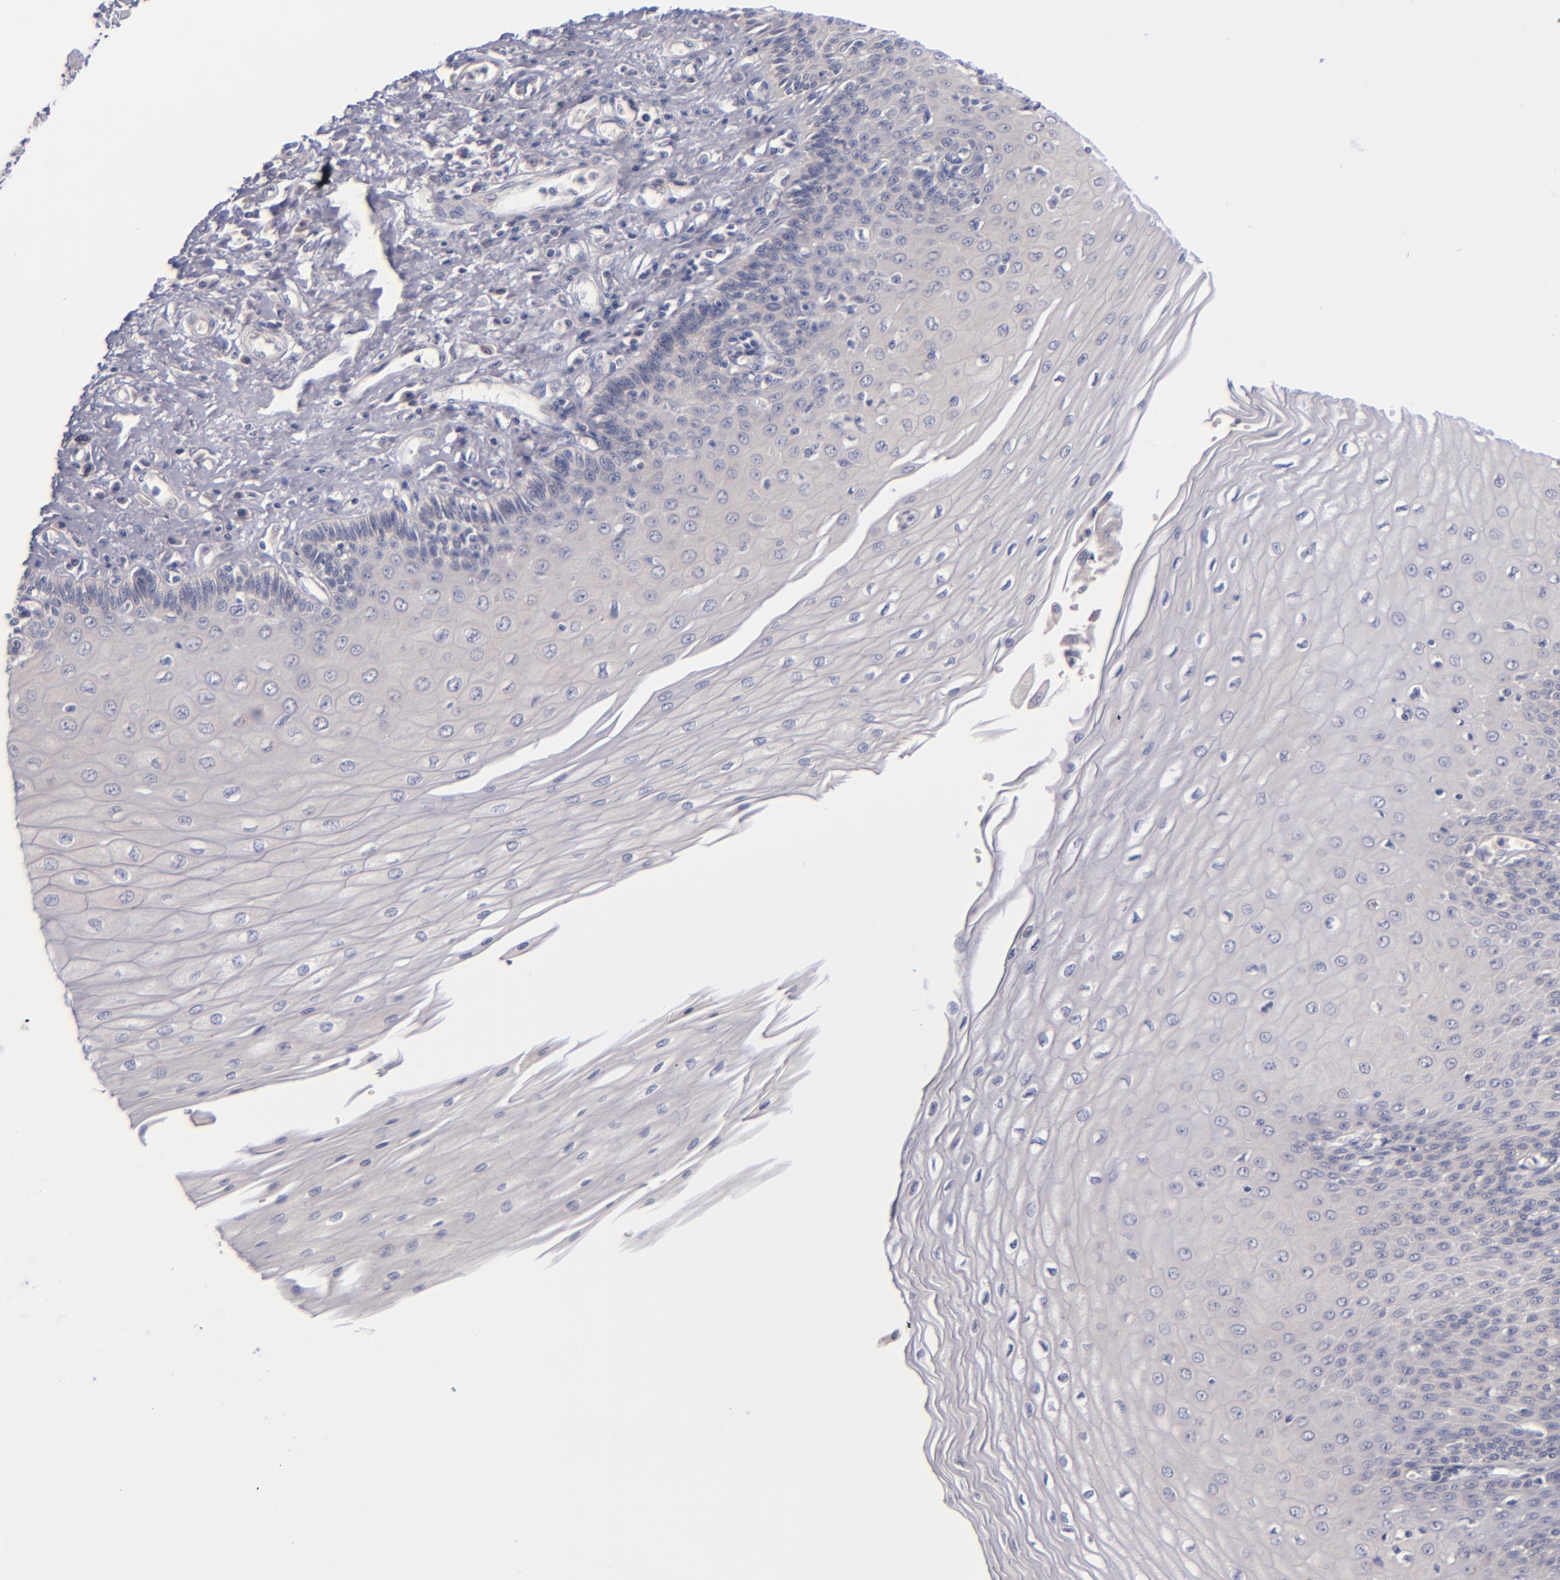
{"staining": {"intensity": "negative", "quantity": "none", "location": "none"}, "tissue": "esophagus", "cell_type": "Squamous epithelial cells", "image_type": "normal", "snomed": [{"axis": "morphology", "description": "Normal tissue, NOS"}, {"axis": "topography", "description": "Esophagus"}], "caption": "The micrograph exhibits no significant expression in squamous epithelial cells of esophagus. The staining is performed using DAB brown chromogen with nuclei counter-stained in using hematoxylin.", "gene": "TSC2", "patient": {"sex": "male", "age": 70}}